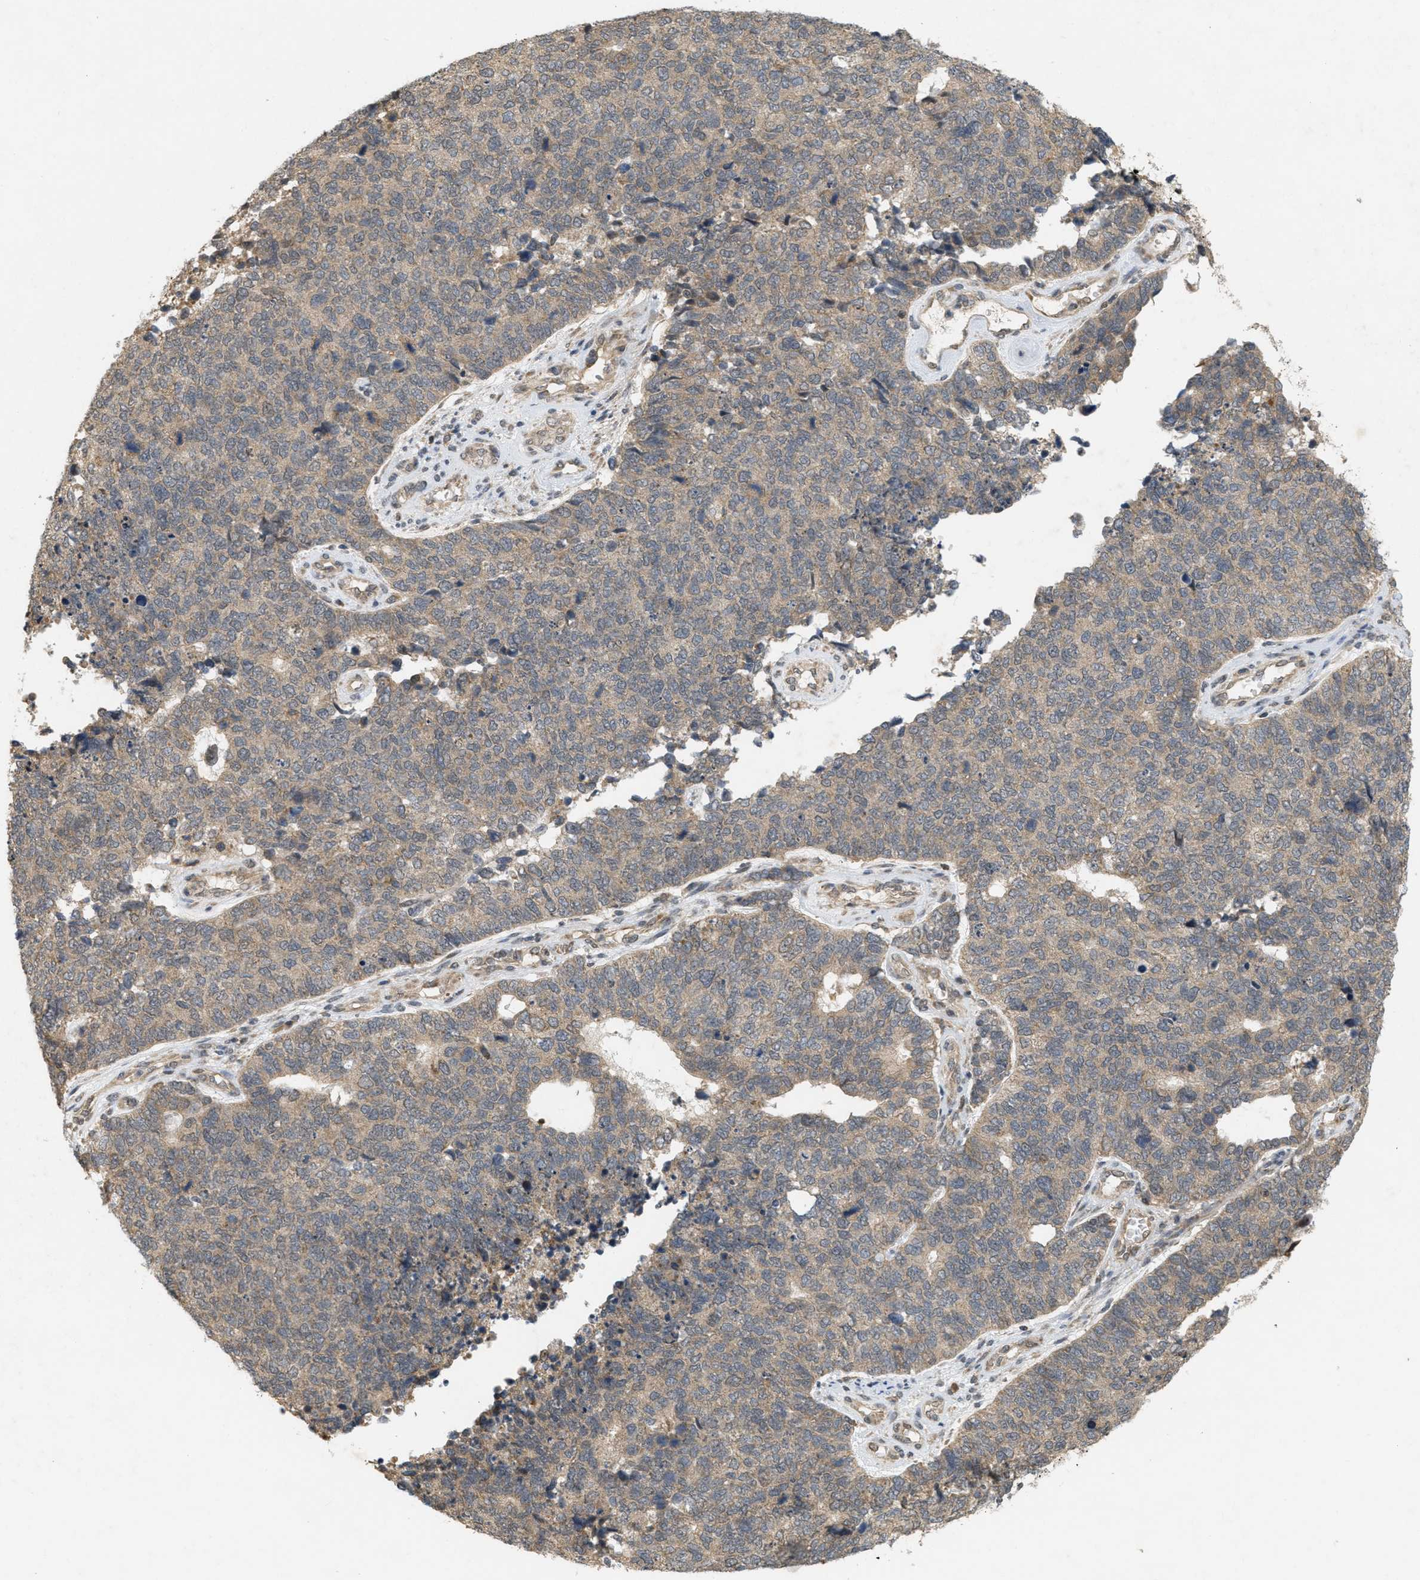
{"staining": {"intensity": "weak", "quantity": ">75%", "location": "cytoplasmic/membranous"}, "tissue": "cervical cancer", "cell_type": "Tumor cells", "image_type": "cancer", "snomed": [{"axis": "morphology", "description": "Squamous cell carcinoma, NOS"}, {"axis": "topography", "description": "Cervix"}], "caption": "IHC (DAB) staining of cervical squamous cell carcinoma exhibits weak cytoplasmic/membranous protein positivity in approximately >75% of tumor cells. (DAB (3,3'-diaminobenzidine) IHC, brown staining for protein, blue staining for nuclei).", "gene": "PRKD1", "patient": {"sex": "female", "age": 63}}